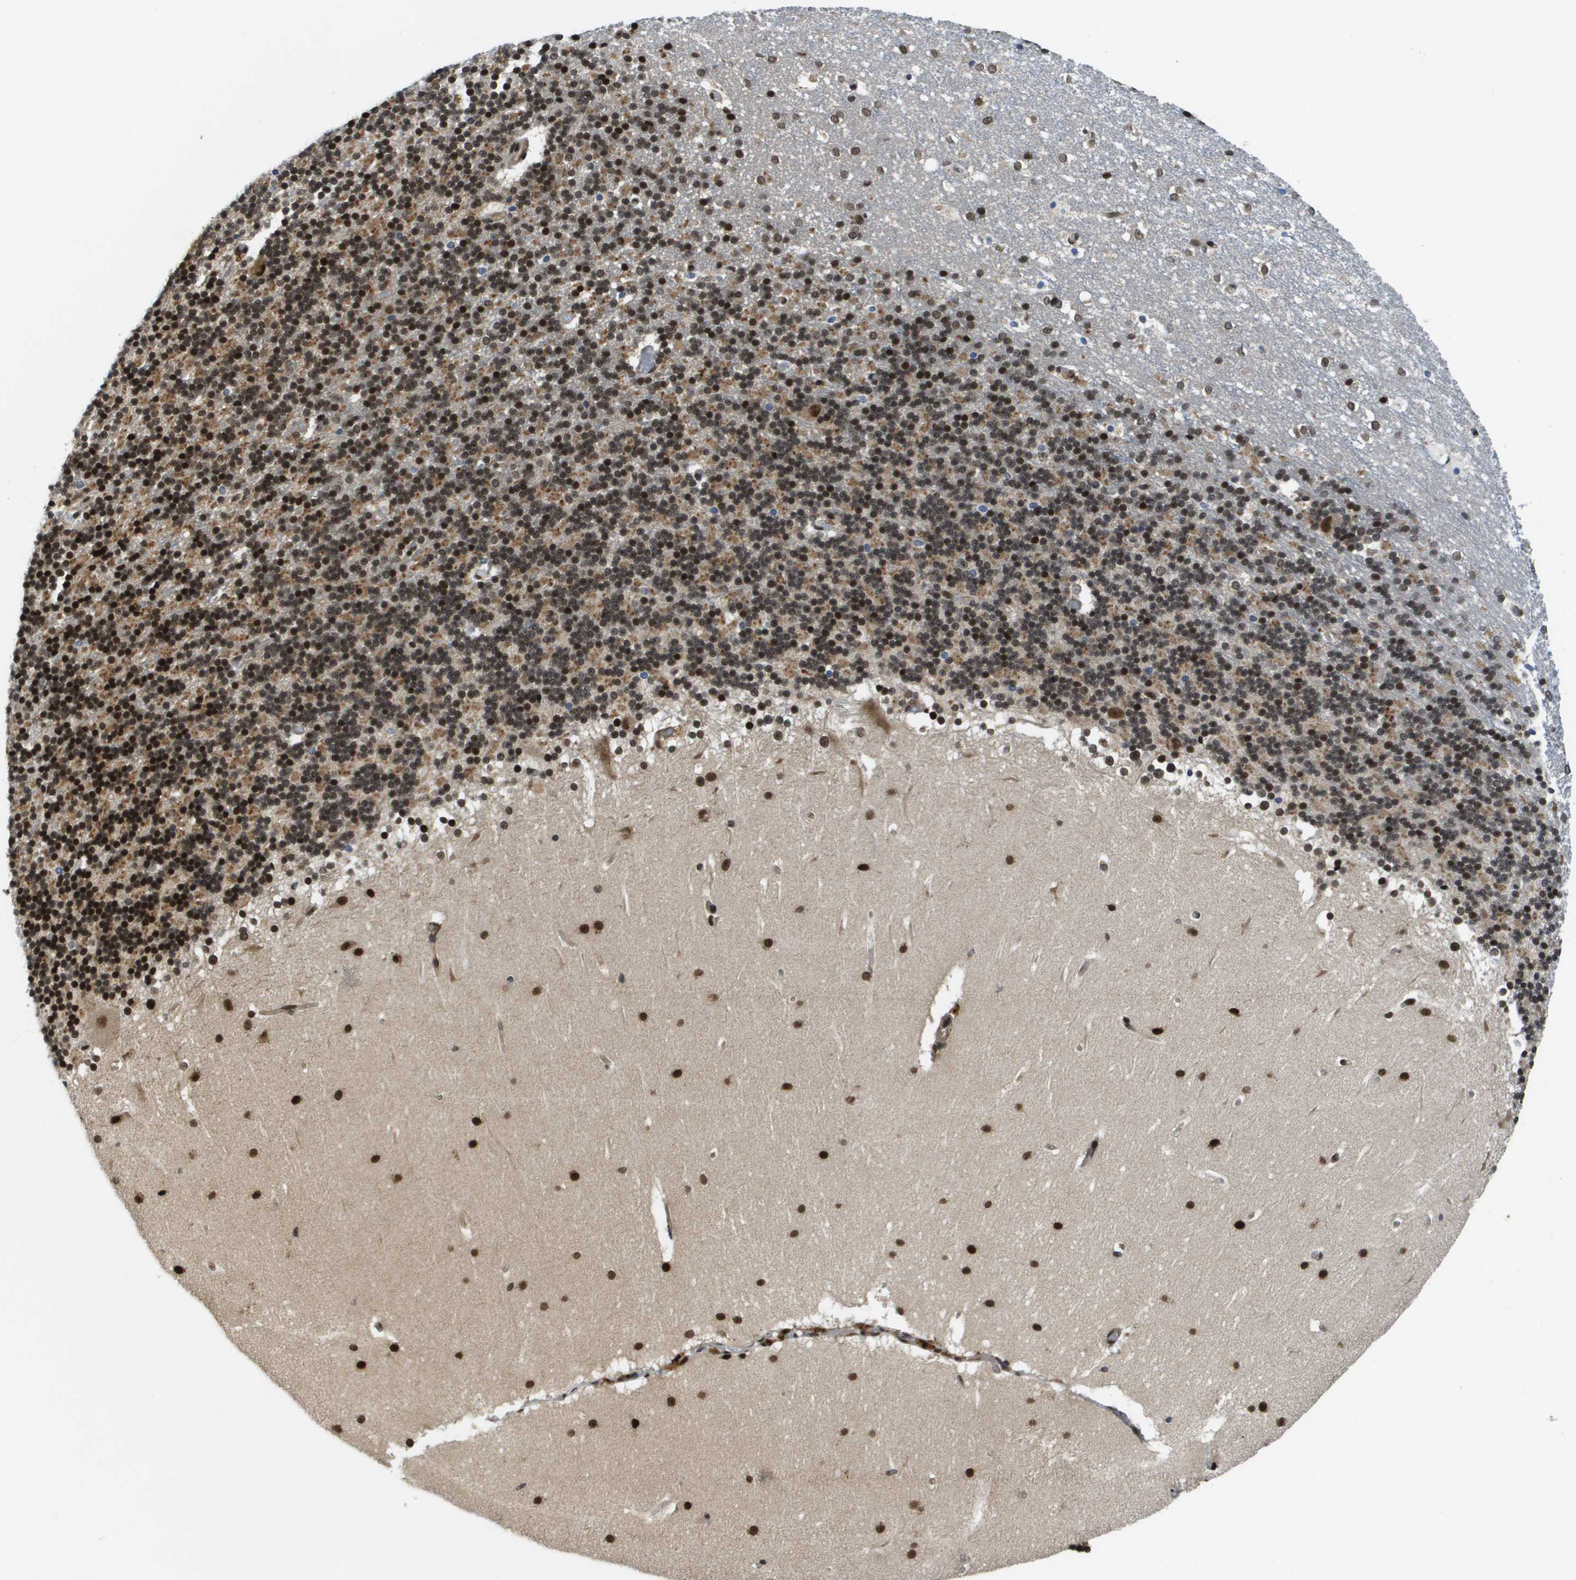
{"staining": {"intensity": "strong", "quantity": "25%-75%", "location": "nuclear"}, "tissue": "cerebellum", "cell_type": "Cells in granular layer", "image_type": "normal", "snomed": [{"axis": "morphology", "description": "Normal tissue, NOS"}, {"axis": "topography", "description": "Cerebellum"}], "caption": "Strong nuclear expression for a protein is present in about 25%-75% of cells in granular layer of benign cerebellum using immunohistochemistry (IHC).", "gene": "RECQL4", "patient": {"sex": "female", "age": 19}}